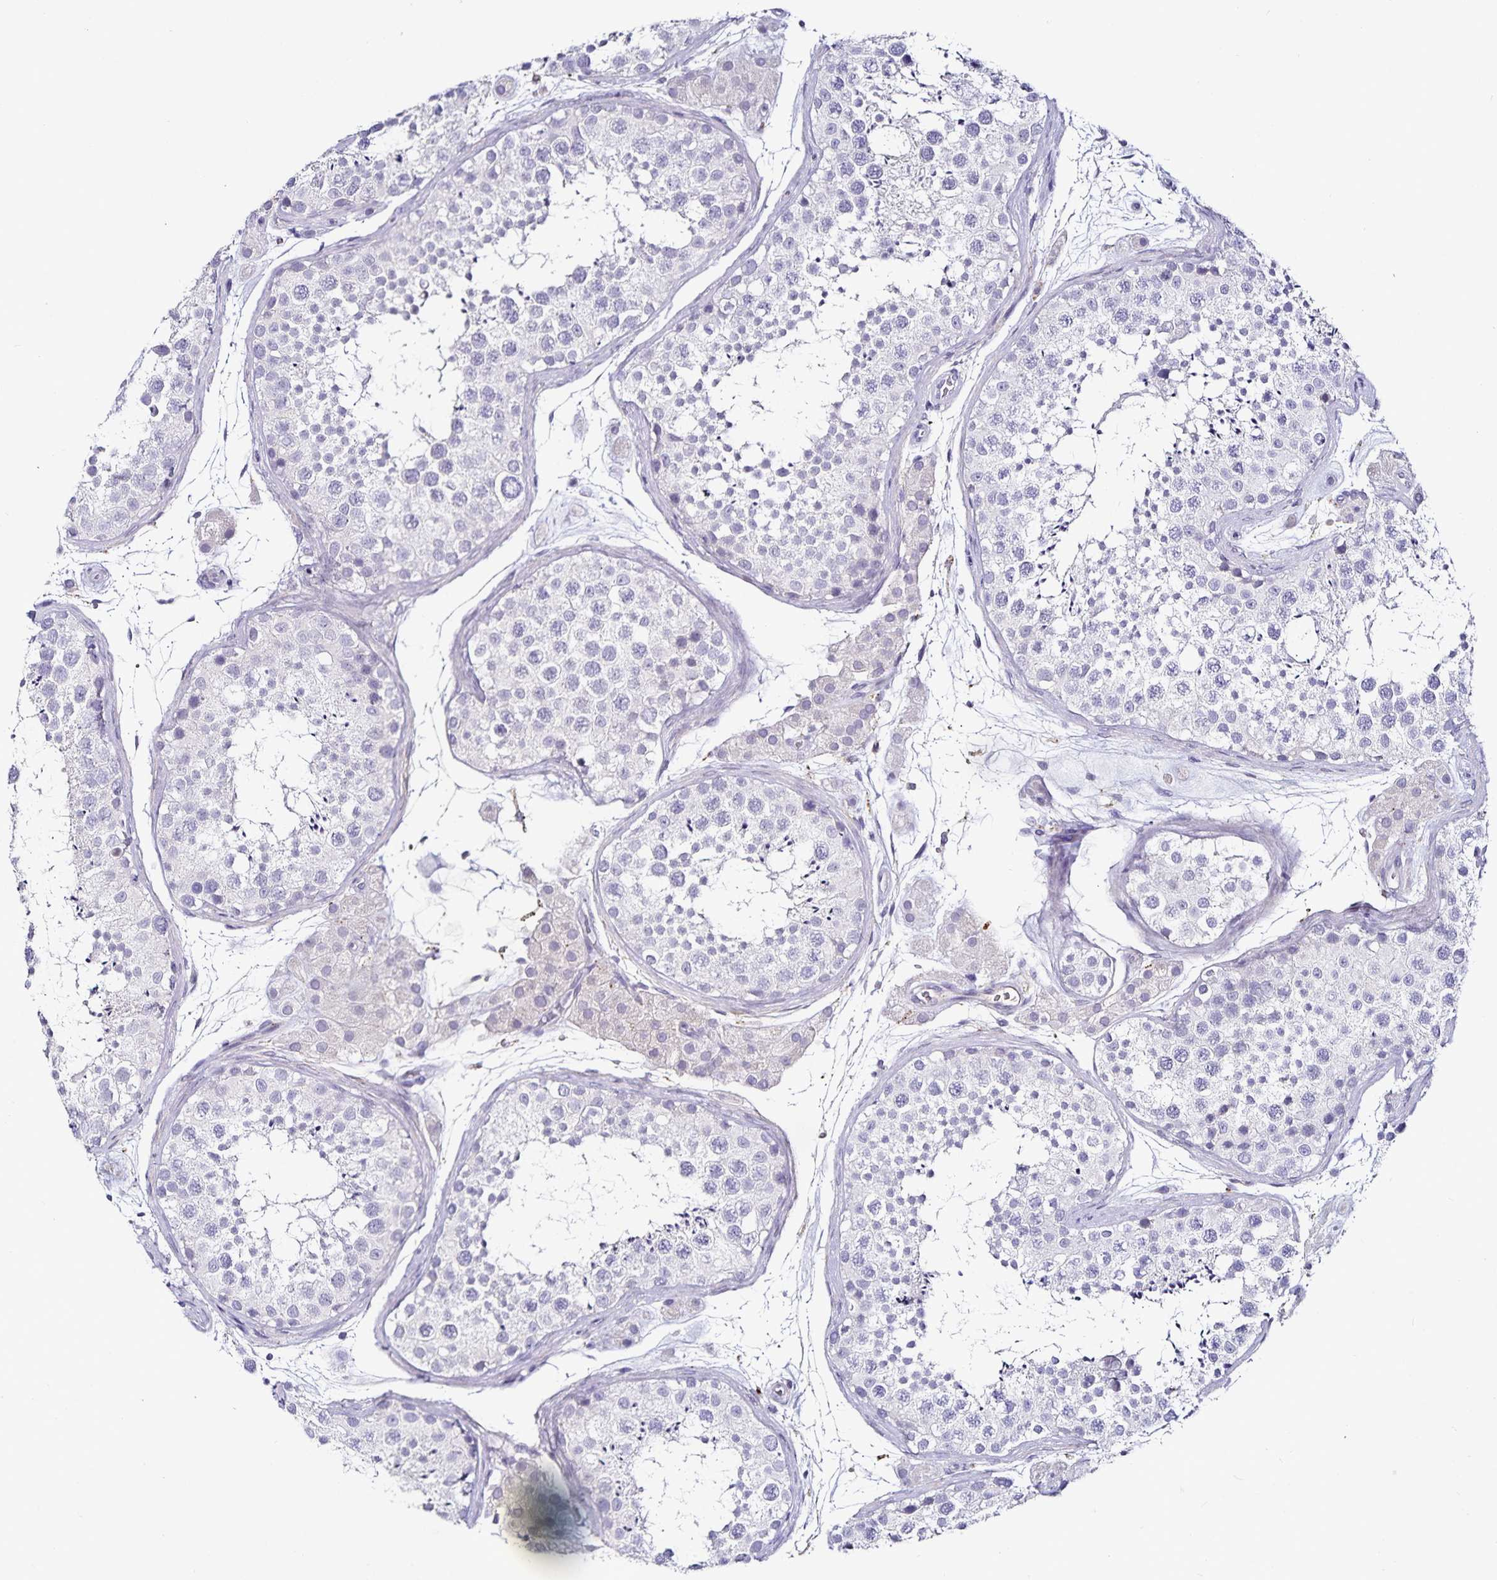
{"staining": {"intensity": "negative", "quantity": "none", "location": "none"}, "tissue": "testis", "cell_type": "Cells in seminiferous ducts", "image_type": "normal", "snomed": [{"axis": "morphology", "description": "Normal tissue, NOS"}, {"axis": "topography", "description": "Testis"}], "caption": "Cells in seminiferous ducts show no significant staining in unremarkable testis.", "gene": "TTR", "patient": {"sex": "male", "age": 41}}